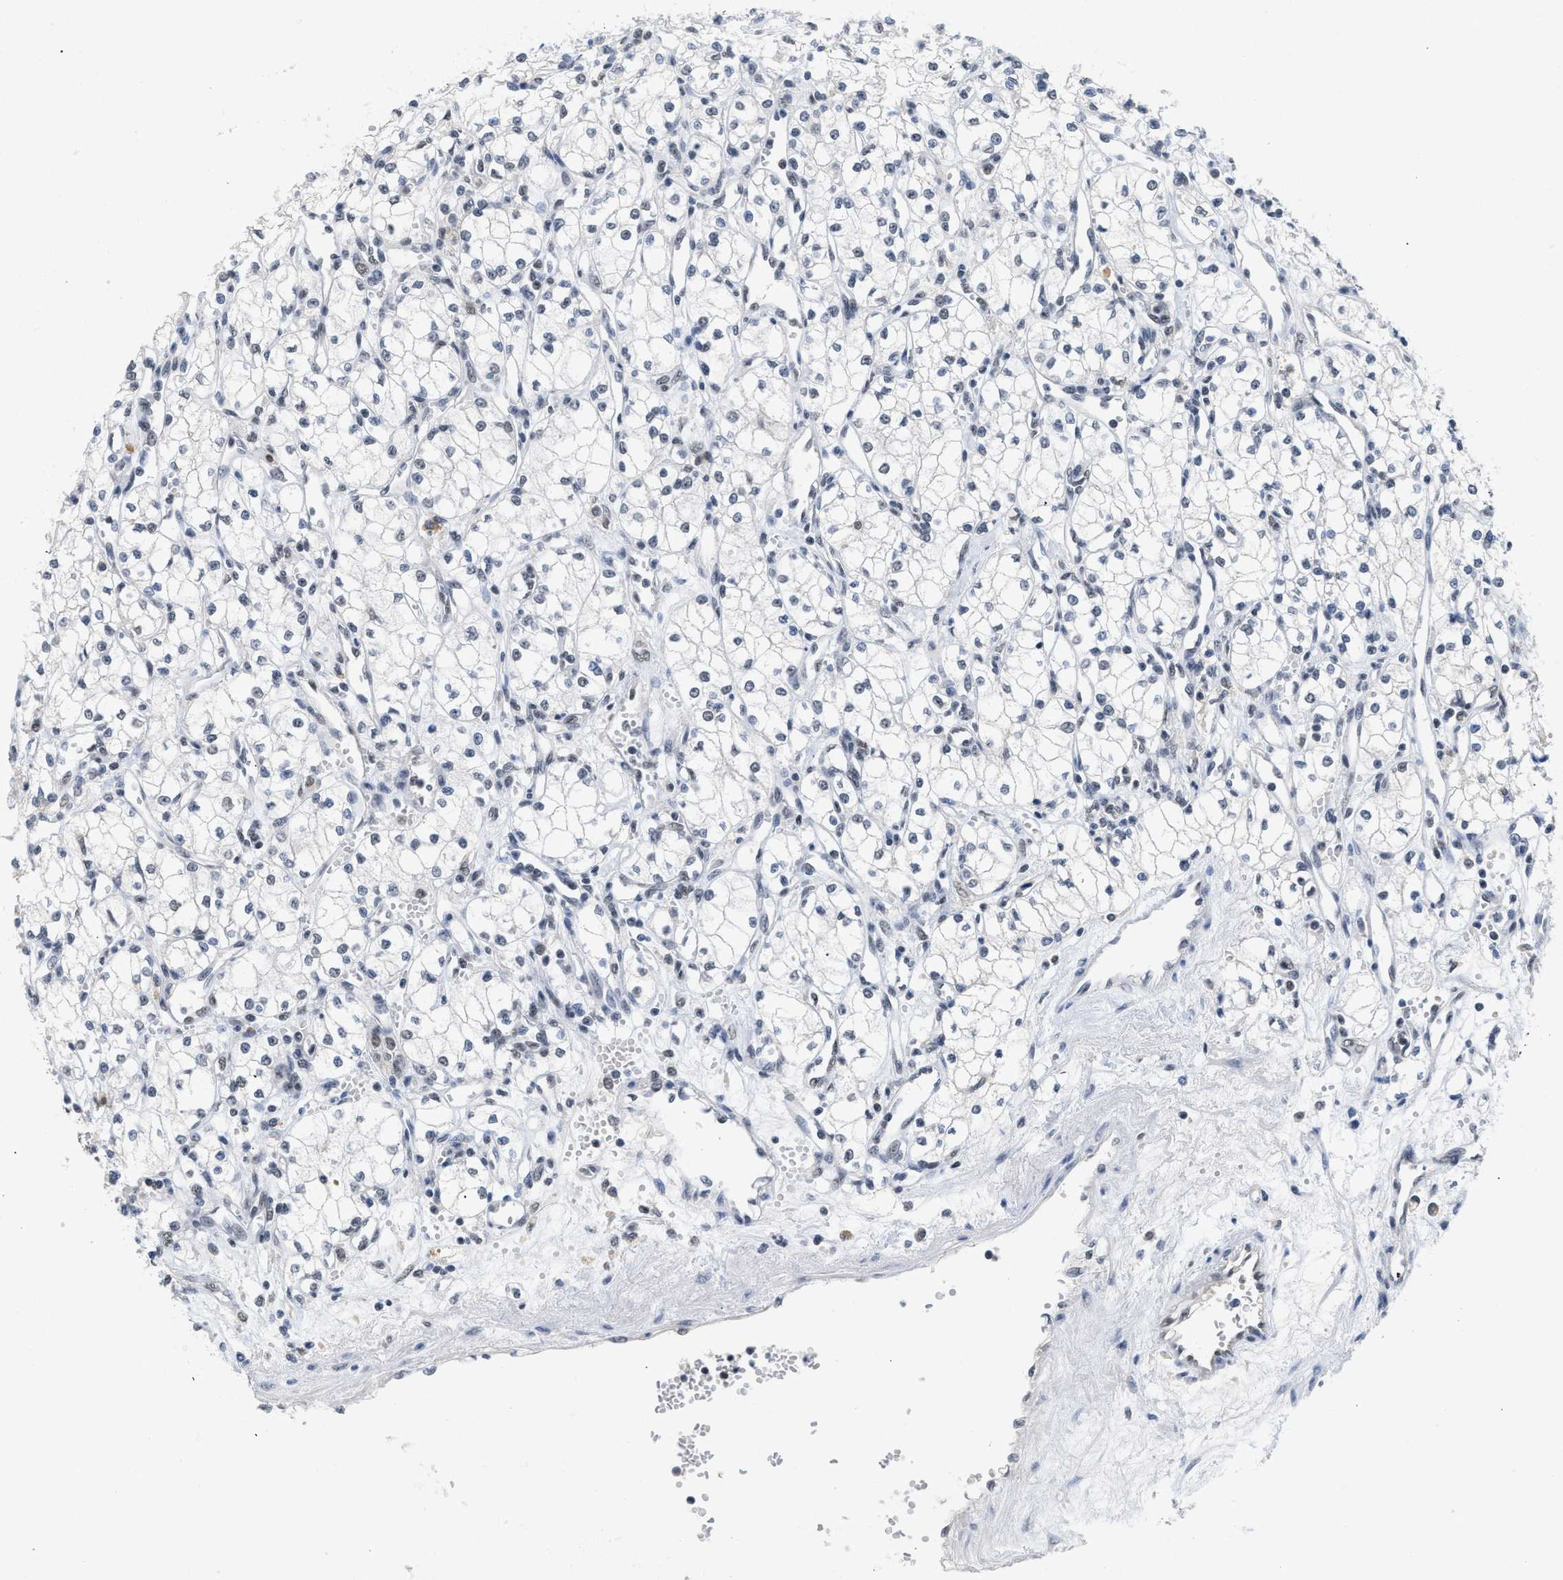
{"staining": {"intensity": "weak", "quantity": "<25%", "location": "nuclear"}, "tissue": "renal cancer", "cell_type": "Tumor cells", "image_type": "cancer", "snomed": [{"axis": "morphology", "description": "Adenocarcinoma, NOS"}, {"axis": "topography", "description": "Kidney"}], "caption": "An image of human adenocarcinoma (renal) is negative for staining in tumor cells. Nuclei are stained in blue.", "gene": "GGNBP2", "patient": {"sex": "male", "age": 59}}